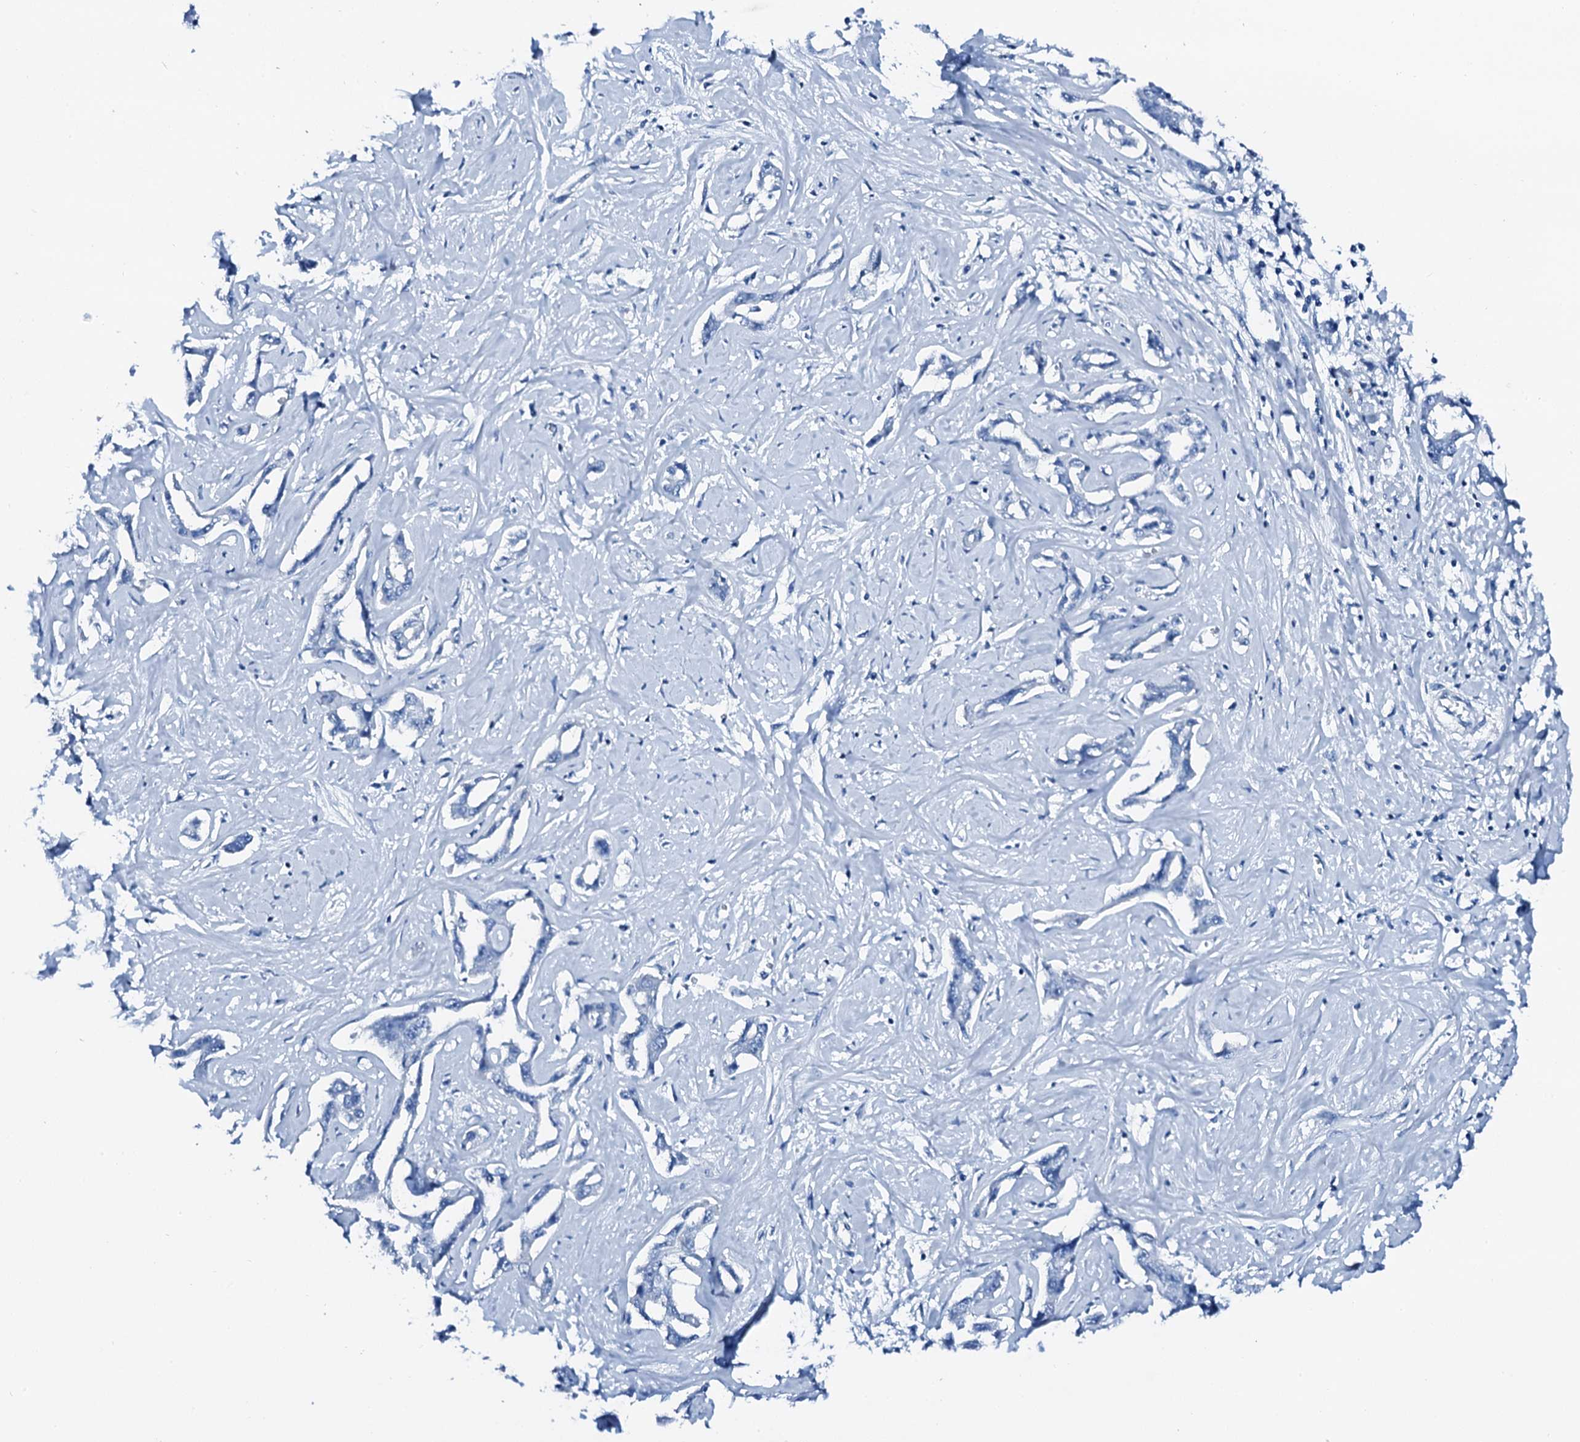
{"staining": {"intensity": "negative", "quantity": "none", "location": "none"}, "tissue": "liver cancer", "cell_type": "Tumor cells", "image_type": "cancer", "snomed": [{"axis": "morphology", "description": "Cholangiocarcinoma"}, {"axis": "topography", "description": "Liver"}], "caption": "A histopathology image of human cholangiocarcinoma (liver) is negative for staining in tumor cells.", "gene": "PTH", "patient": {"sex": "male", "age": 59}}